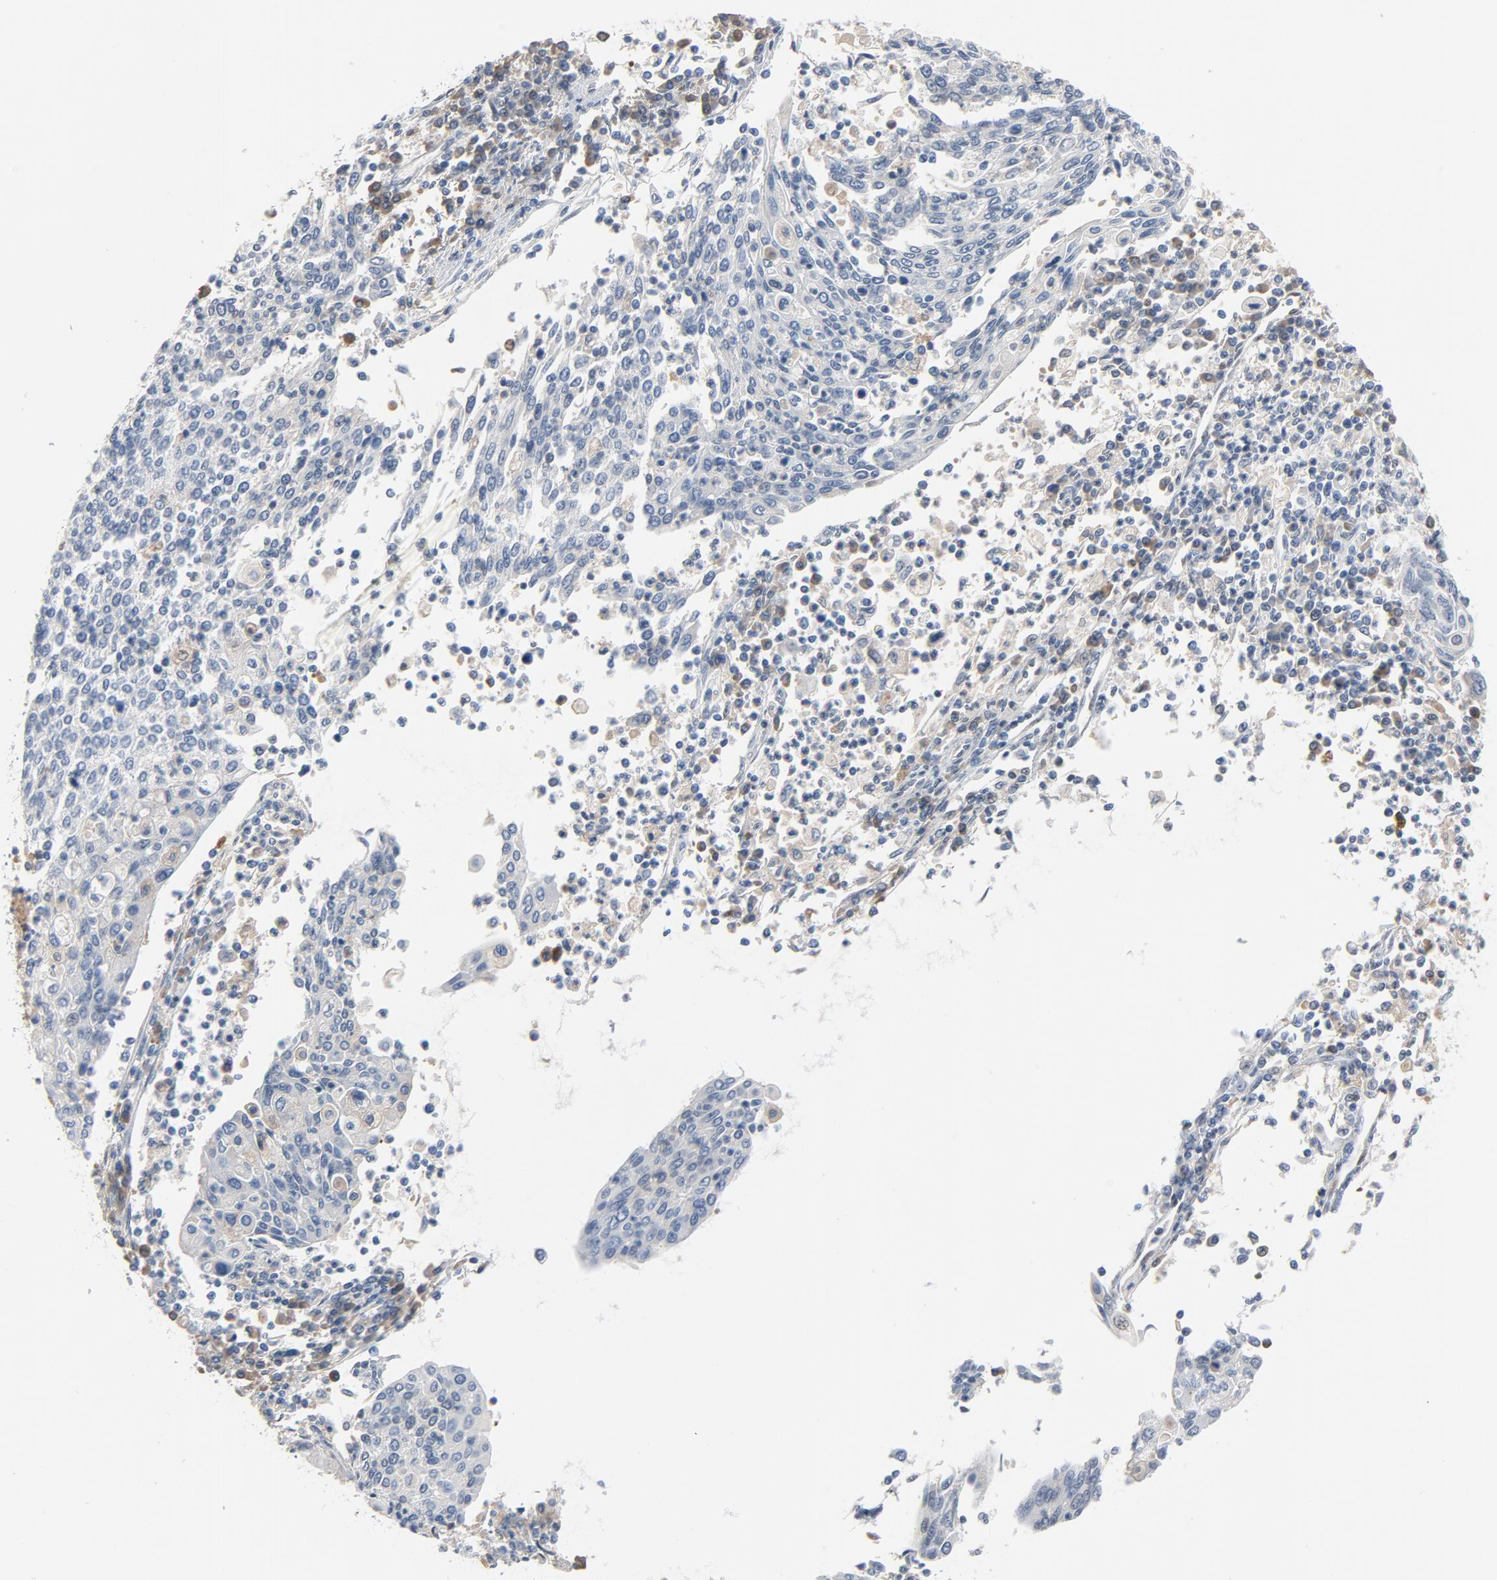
{"staining": {"intensity": "negative", "quantity": "none", "location": "none"}, "tissue": "cervical cancer", "cell_type": "Tumor cells", "image_type": "cancer", "snomed": [{"axis": "morphology", "description": "Squamous cell carcinoma, NOS"}, {"axis": "topography", "description": "Cervix"}], "caption": "High power microscopy image of an immunohistochemistry photomicrograph of squamous cell carcinoma (cervical), revealing no significant staining in tumor cells.", "gene": "FOXP1", "patient": {"sex": "female", "age": 40}}